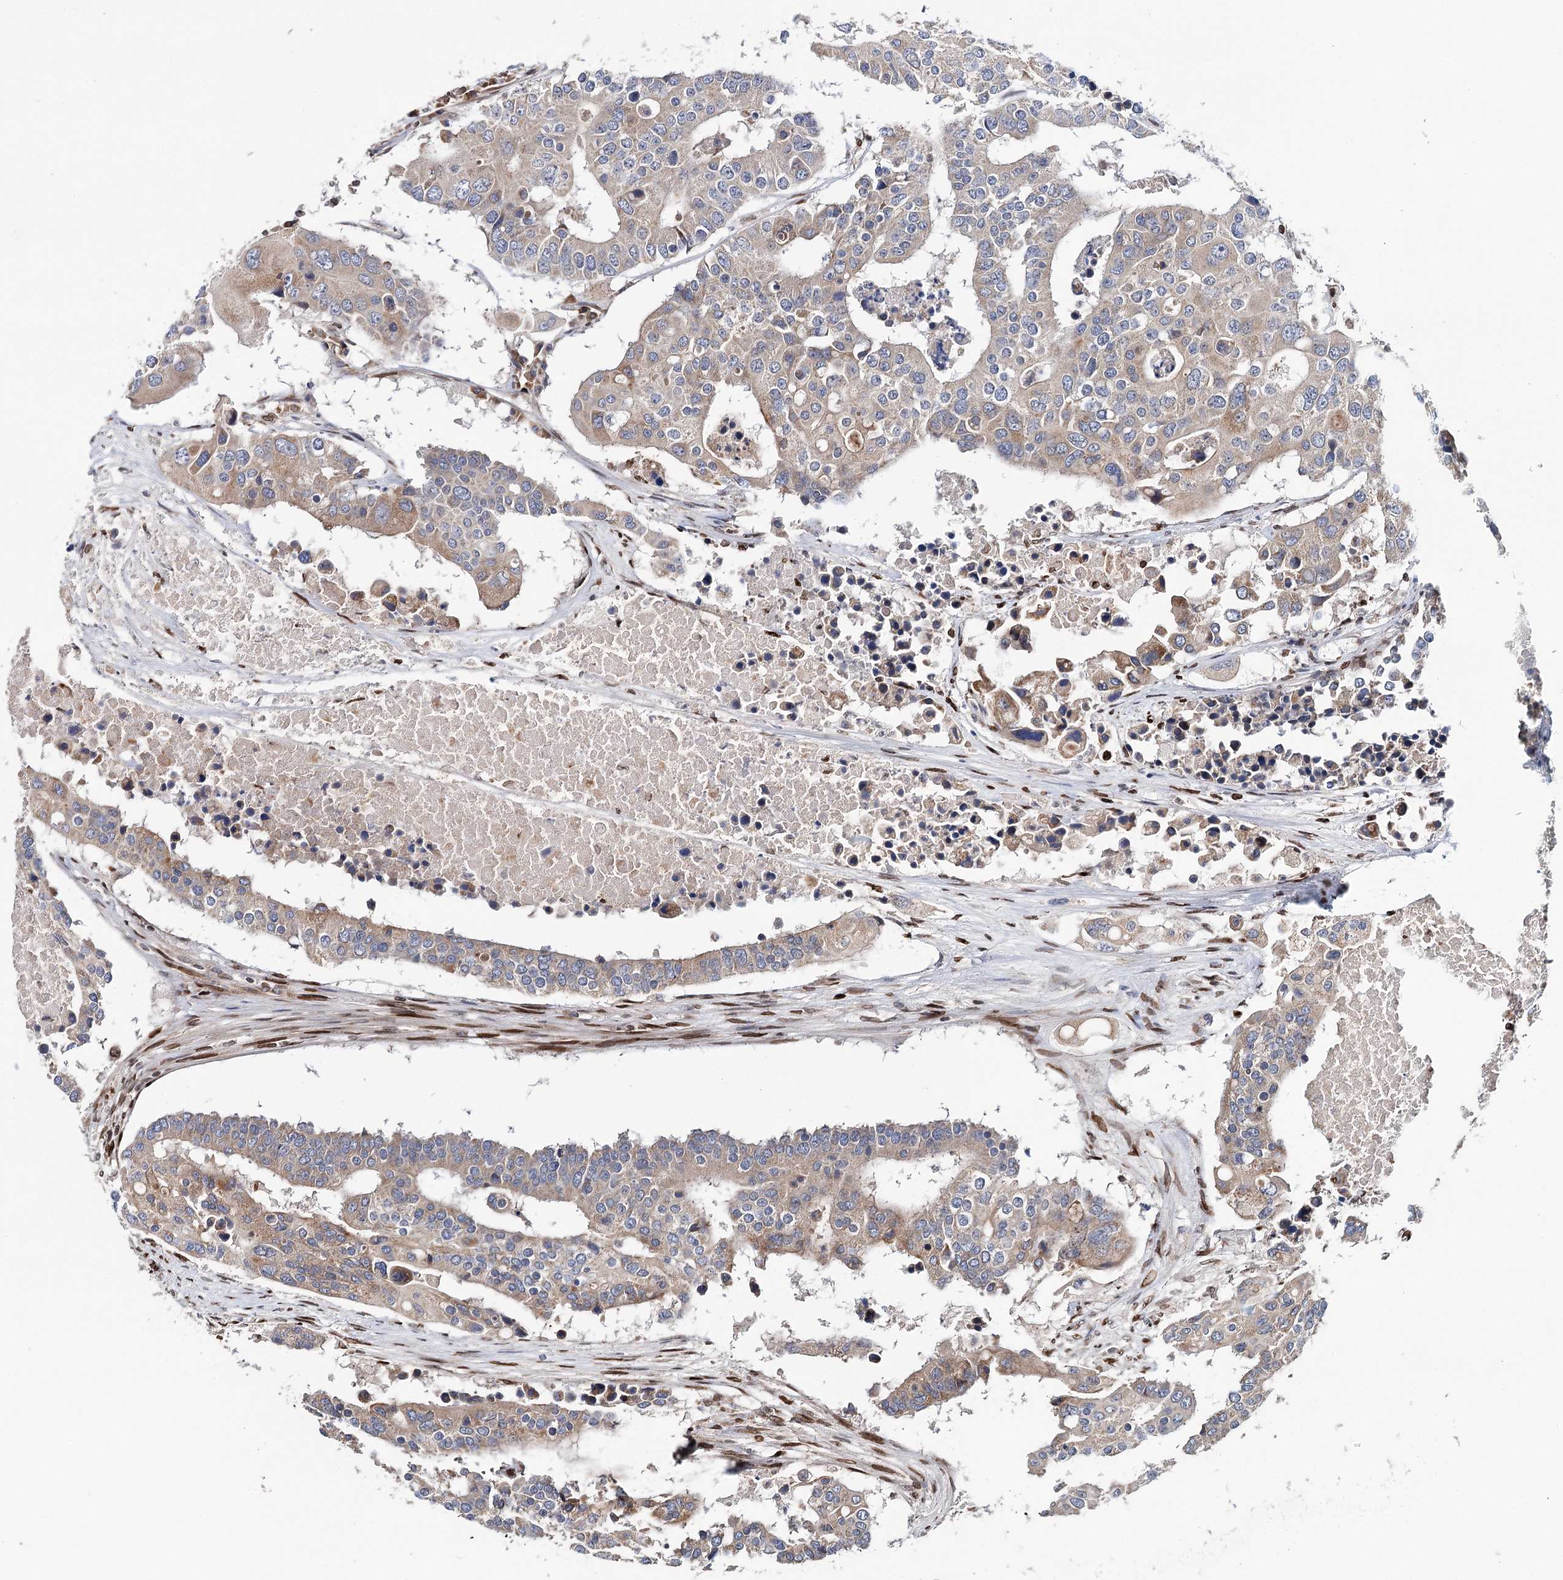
{"staining": {"intensity": "weak", "quantity": ">75%", "location": "cytoplasmic/membranous"}, "tissue": "colorectal cancer", "cell_type": "Tumor cells", "image_type": "cancer", "snomed": [{"axis": "morphology", "description": "Adenocarcinoma, NOS"}, {"axis": "topography", "description": "Colon"}], "caption": "High-power microscopy captured an immunohistochemistry (IHC) photomicrograph of colorectal adenocarcinoma, revealing weak cytoplasmic/membranous expression in approximately >75% of tumor cells. (Stains: DAB (3,3'-diaminobenzidine) in brown, nuclei in blue, Microscopy: brightfield microscopy at high magnification).", "gene": "CFAP46", "patient": {"sex": "male", "age": 77}}